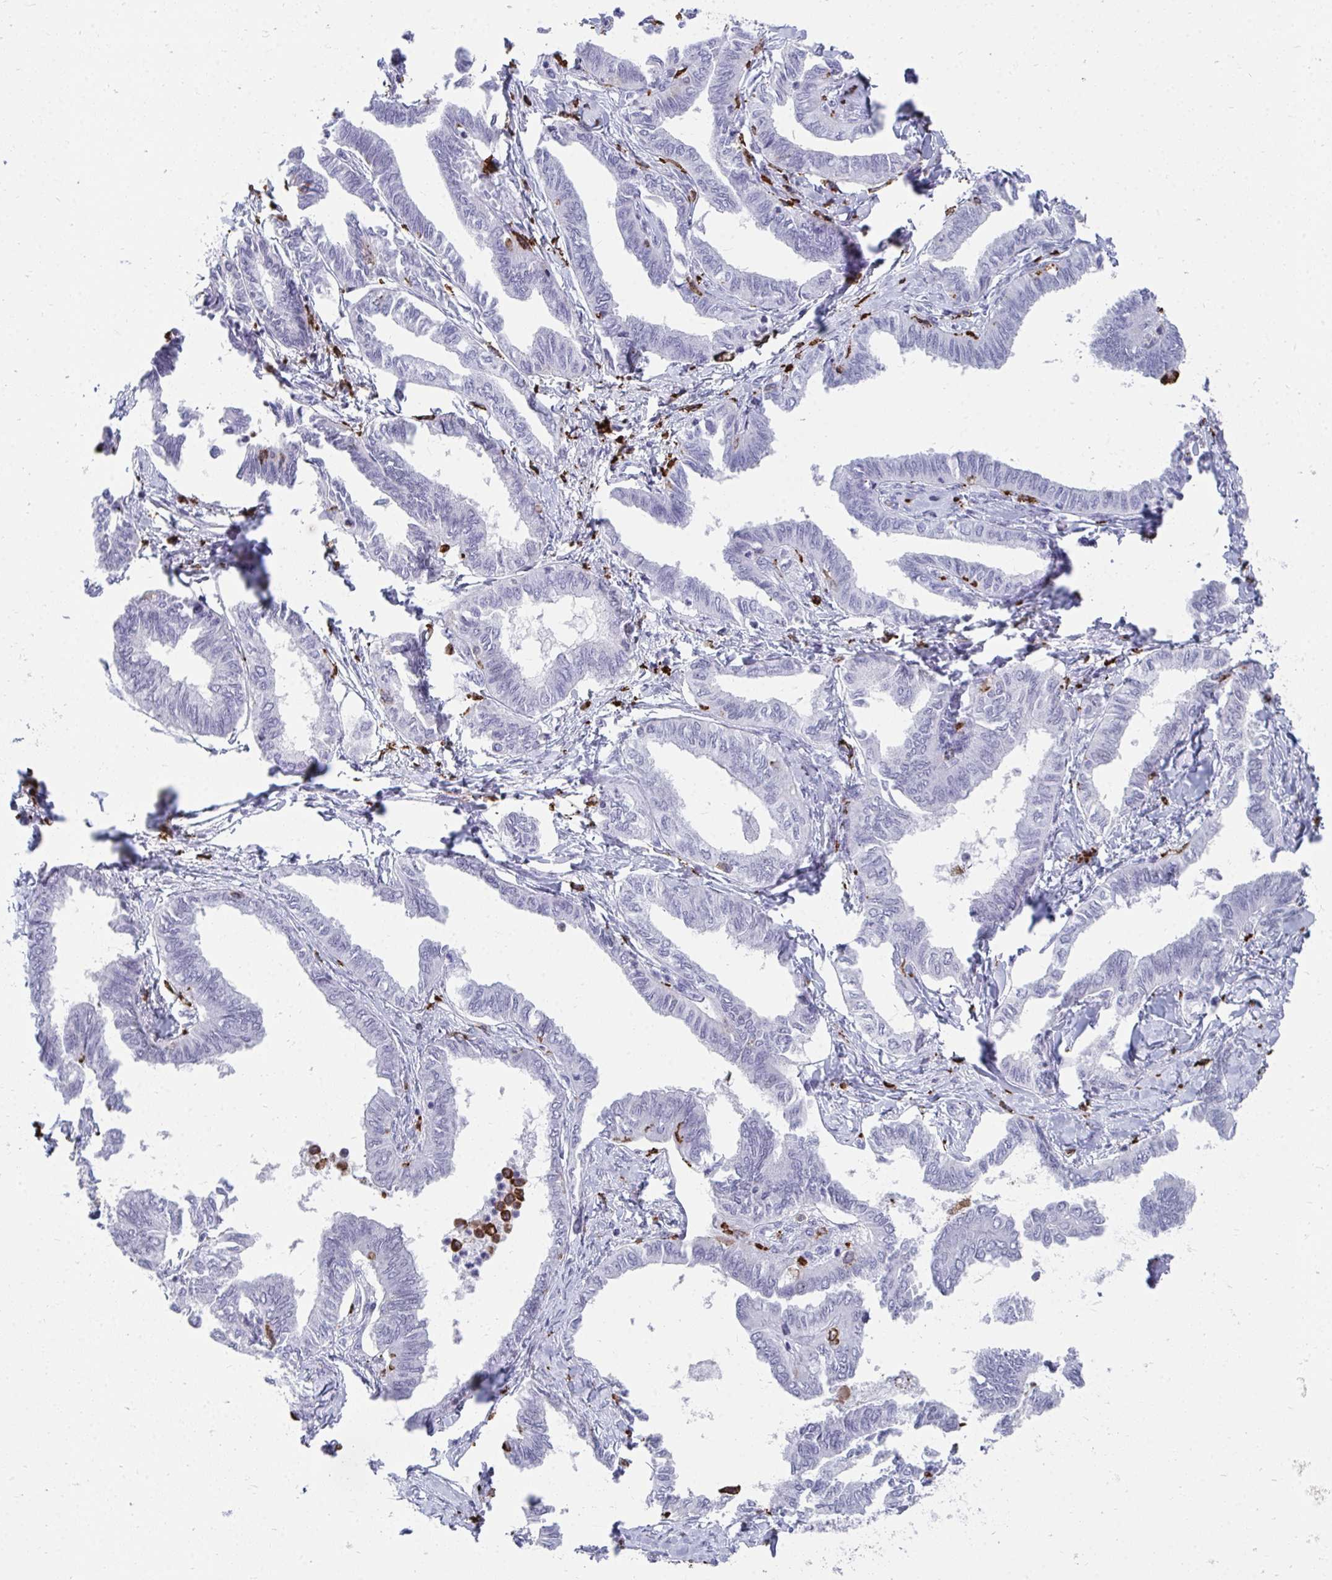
{"staining": {"intensity": "negative", "quantity": "none", "location": "none"}, "tissue": "ovarian cancer", "cell_type": "Tumor cells", "image_type": "cancer", "snomed": [{"axis": "morphology", "description": "Carcinoma, endometroid"}, {"axis": "topography", "description": "Ovary"}], "caption": "Immunohistochemistry histopathology image of human endometroid carcinoma (ovarian) stained for a protein (brown), which exhibits no expression in tumor cells. (Immunohistochemistry (ihc), brightfield microscopy, high magnification).", "gene": "CD163", "patient": {"sex": "female", "age": 70}}